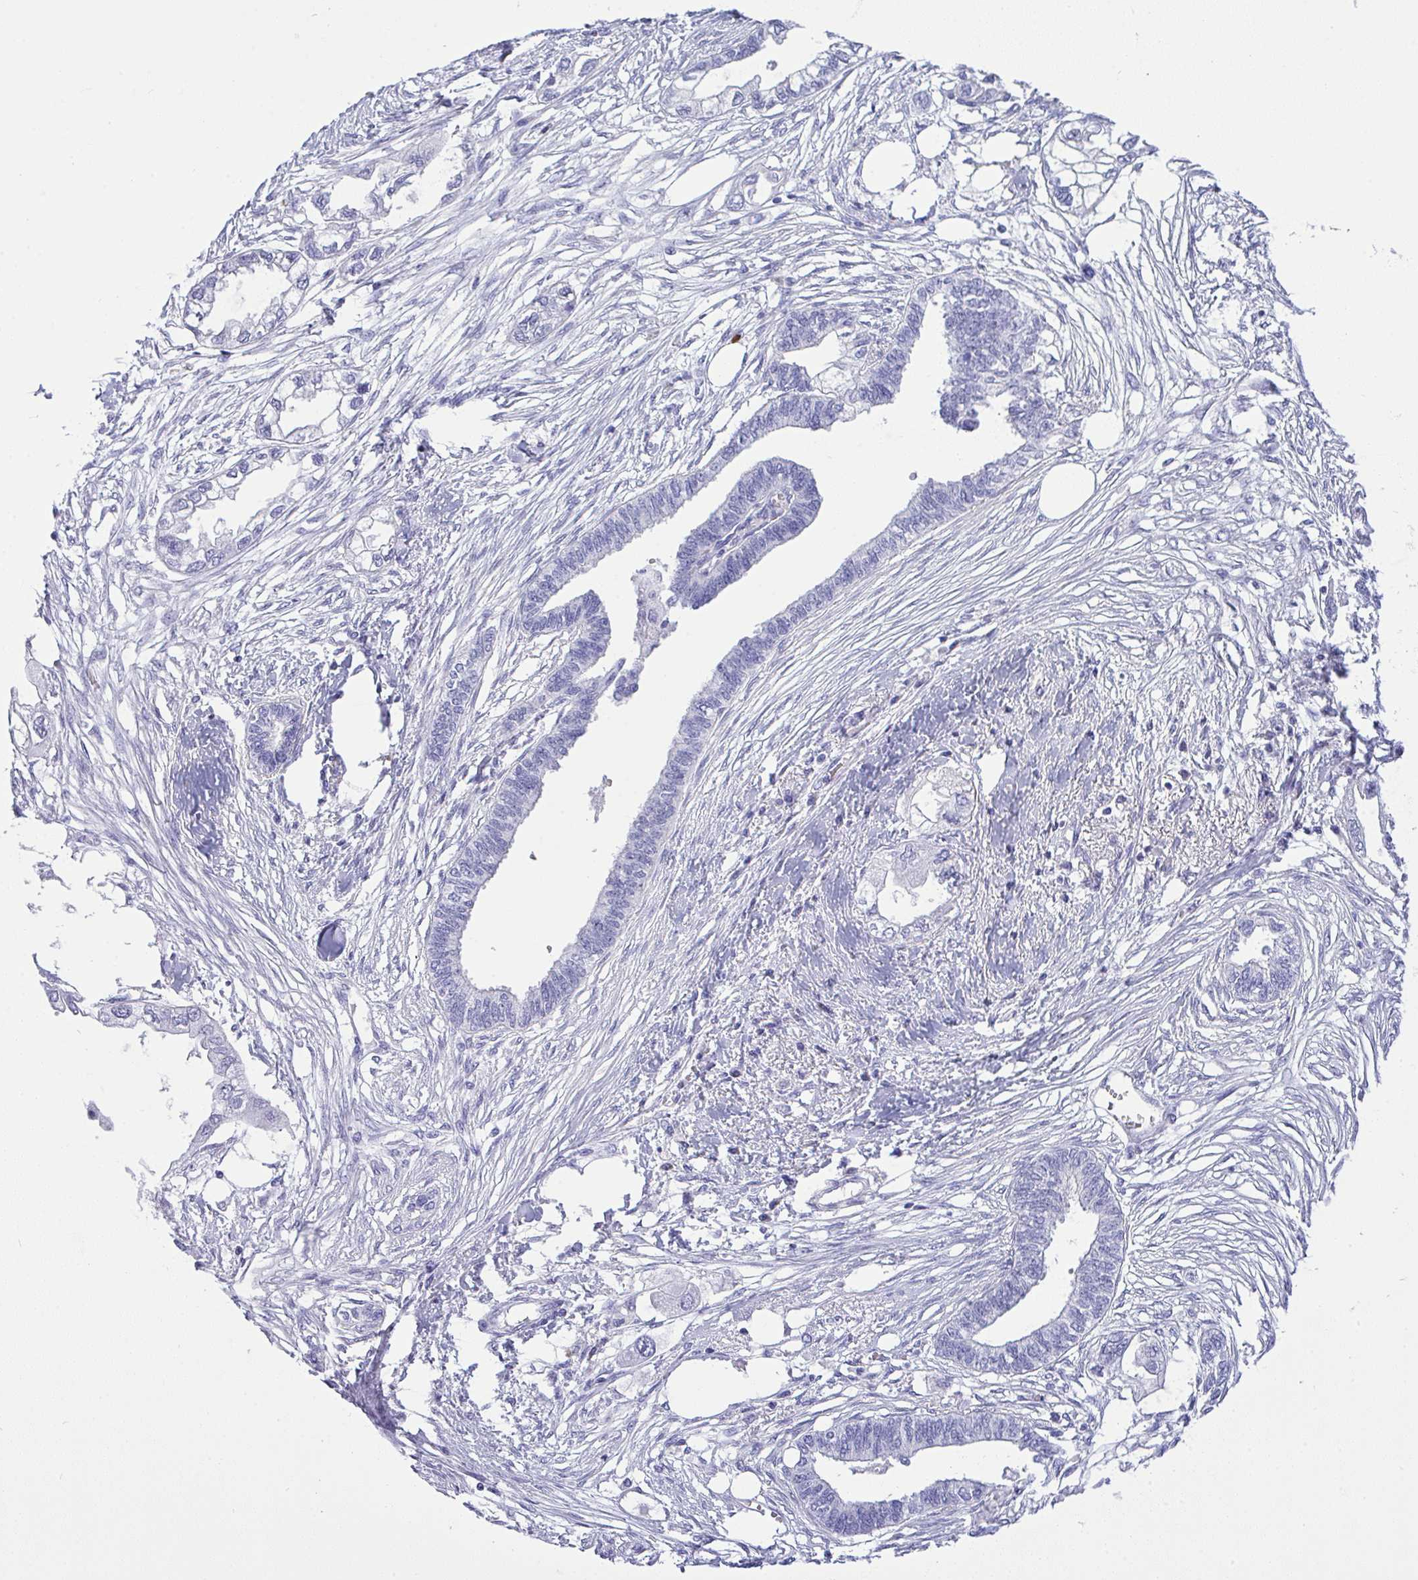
{"staining": {"intensity": "negative", "quantity": "none", "location": "none"}, "tissue": "endometrial cancer", "cell_type": "Tumor cells", "image_type": "cancer", "snomed": [{"axis": "morphology", "description": "Adenocarcinoma, NOS"}, {"axis": "morphology", "description": "Adenocarcinoma, metastatic, NOS"}, {"axis": "topography", "description": "Adipose tissue"}, {"axis": "topography", "description": "Endometrium"}], "caption": "Protein analysis of endometrial metastatic adenocarcinoma shows no significant expression in tumor cells.", "gene": "AKR1D1", "patient": {"sex": "female", "age": 67}}